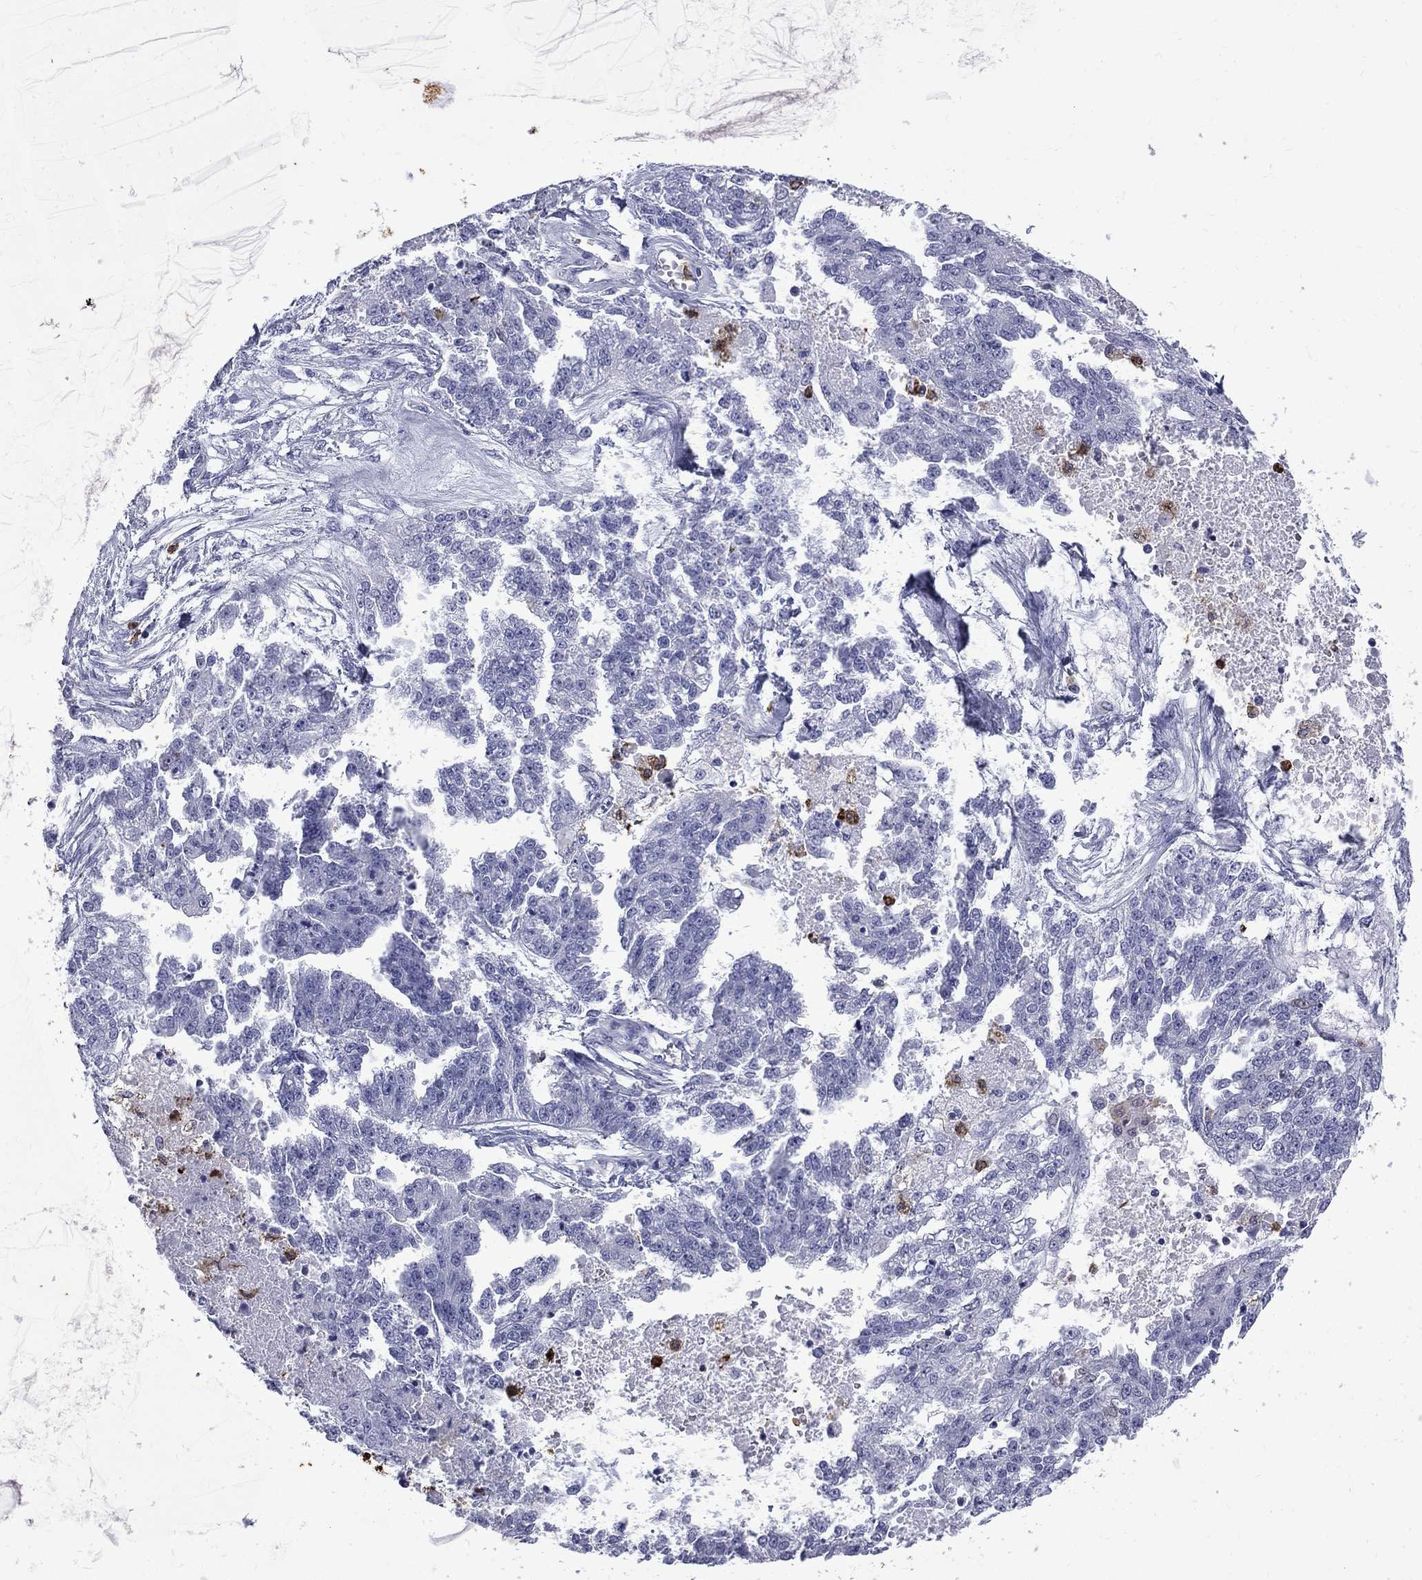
{"staining": {"intensity": "negative", "quantity": "none", "location": "none"}, "tissue": "ovarian cancer", "cell_type": "Tumor cells", "image_type": "cancer", "snomed": [{"axis": "morphology", "description": "Cystadenocarcinoma, serous, NOS"}, {"axis": "topography", "description": "Ovary"}], "caption": "DAB (3,3'-diaminobenzidine) immunohistochemical staining of ovarian cancer demonstrates no significant expression in tumor cells.", "gene": "TRIM29", "patient": {"sex": "female", "age": 58}}